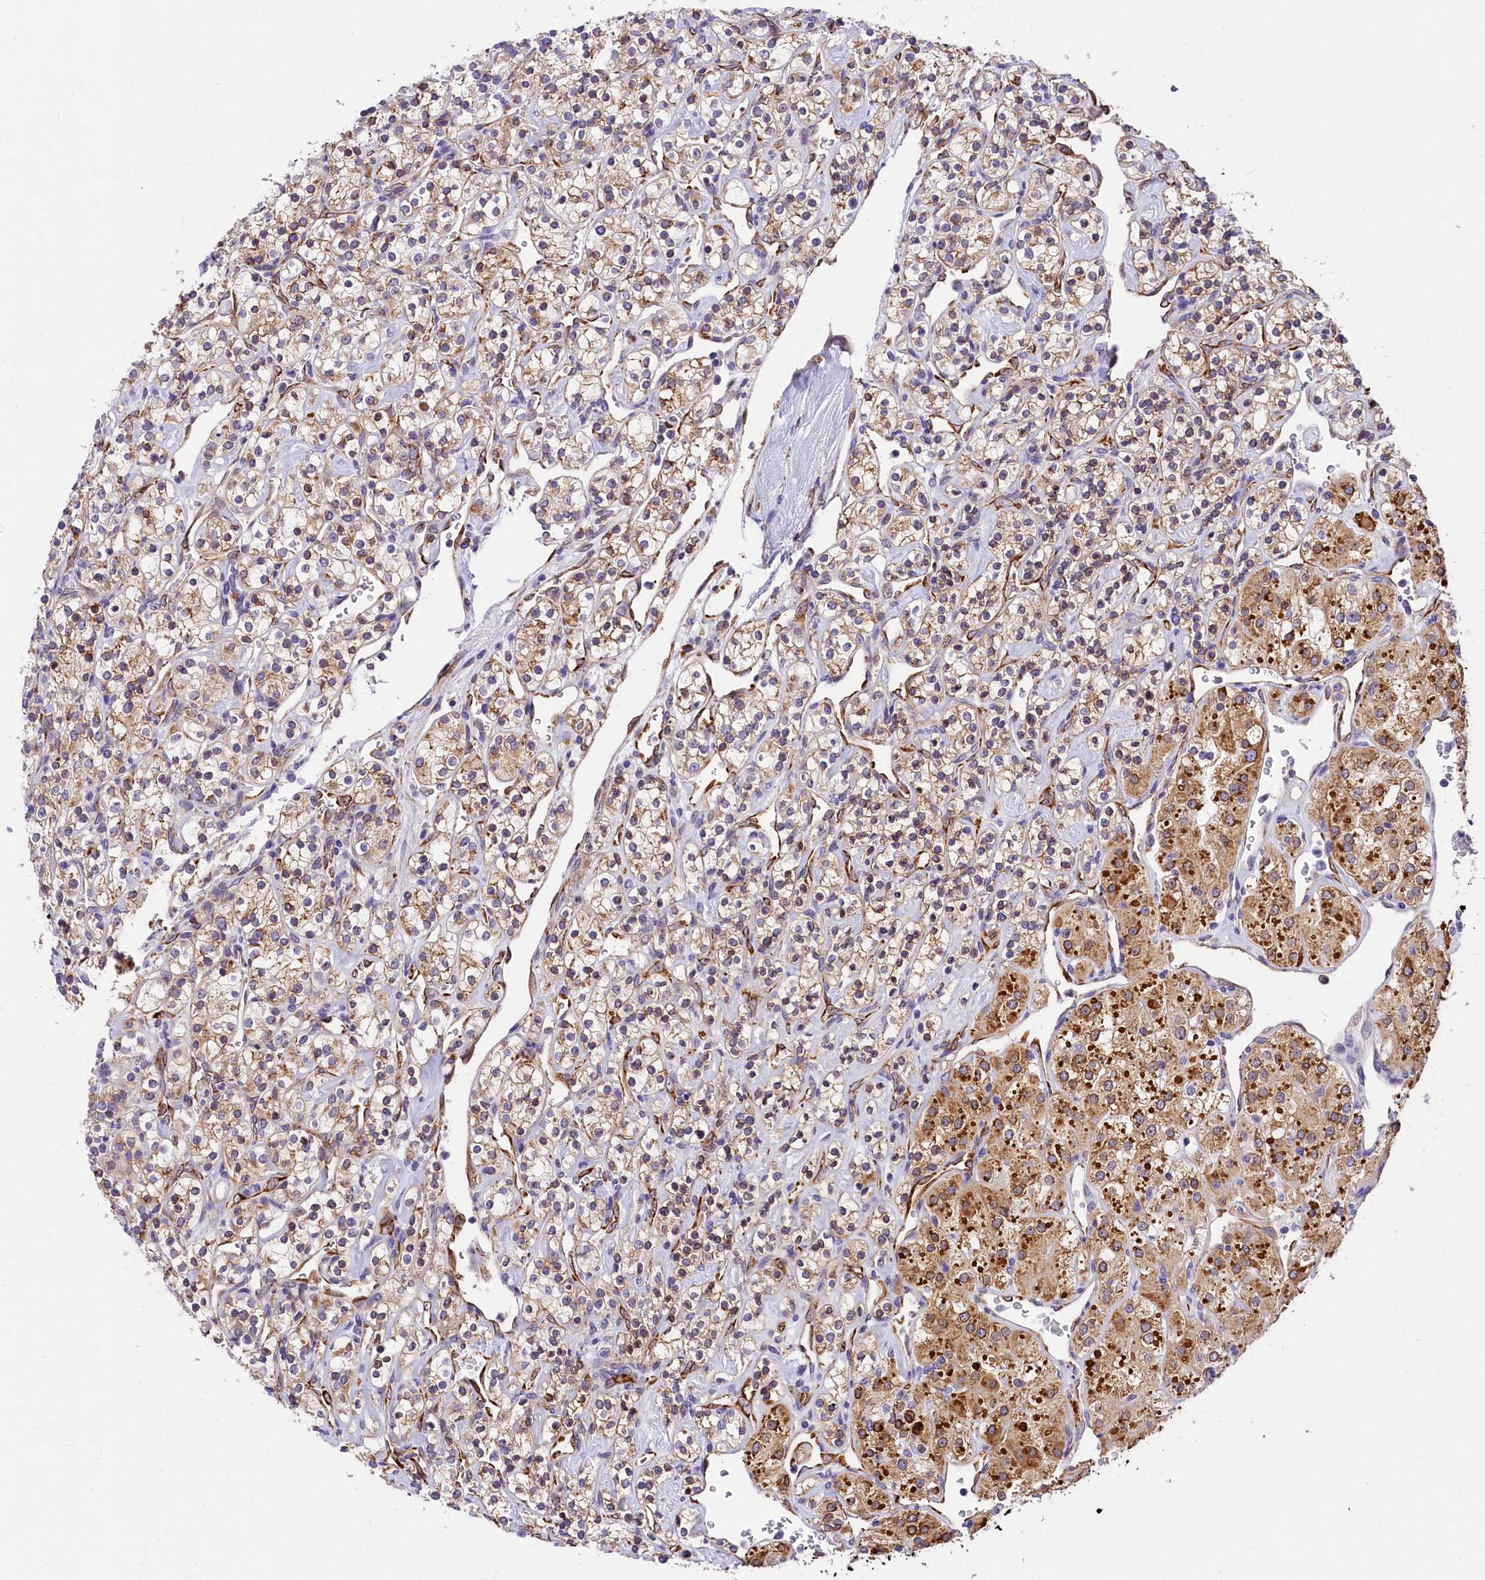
{"staining": {"intensity": "moderate", "quantity": "25%-75%", "location": "cytoplasmic/membranous"}, "tissue": "renal cancer", "cell_type": "Tumor cells", "image_type": "cancer", "snomed": [{"axis": "morphology", "description": "Adenocarcinoma, NOS"}, {"axis": "topography", "description": "Kidney"}], "caption": "Protein staining of renal cancer tissue demonstrates moderate cytoplasmic/membranous positivity in about 25%-75% of tumor cells.", "gene": "ITGA1", "patient": {"sex": "male", "age": 77}}